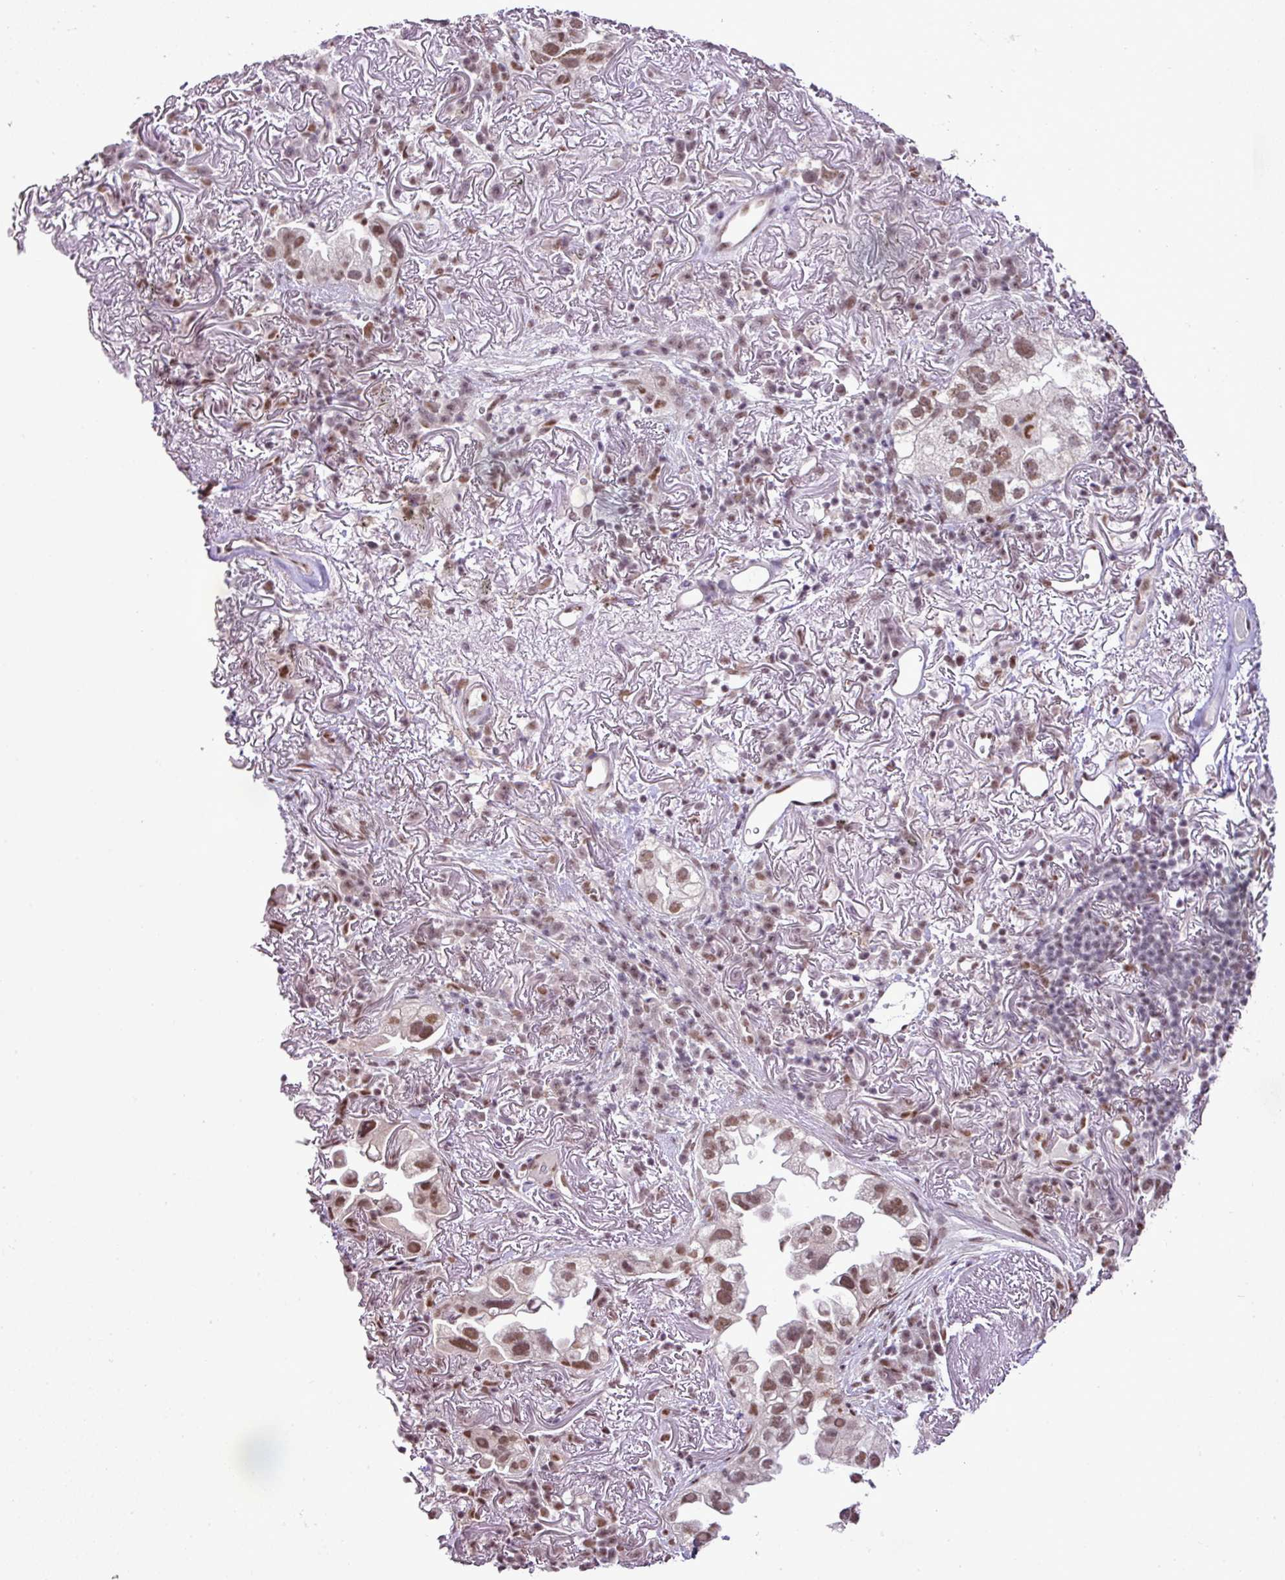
{"staining": {"intensity": "moderate", "quantity": ">75%", "location": "nuclear"}, "tissue": "lung cancer", "cell_type": "Tumor cells", "image_type": "cancer", "snomed": [{"axis": "morphology", "description": "Adenocarcinoma, NOS"}, {"axis": "topography", "description": "Lung"}], "caption": "Protein expression analysis of lung cancer exhibits moderate nuclear expression in approximately >75% of tumor cells. (DAB (3,3'-diaminobenzidine) IHC, brown staining for protein, blue staining for nuclei).", "gene": "PGAP4", "patient": {"sex": "female", "age": 69}}